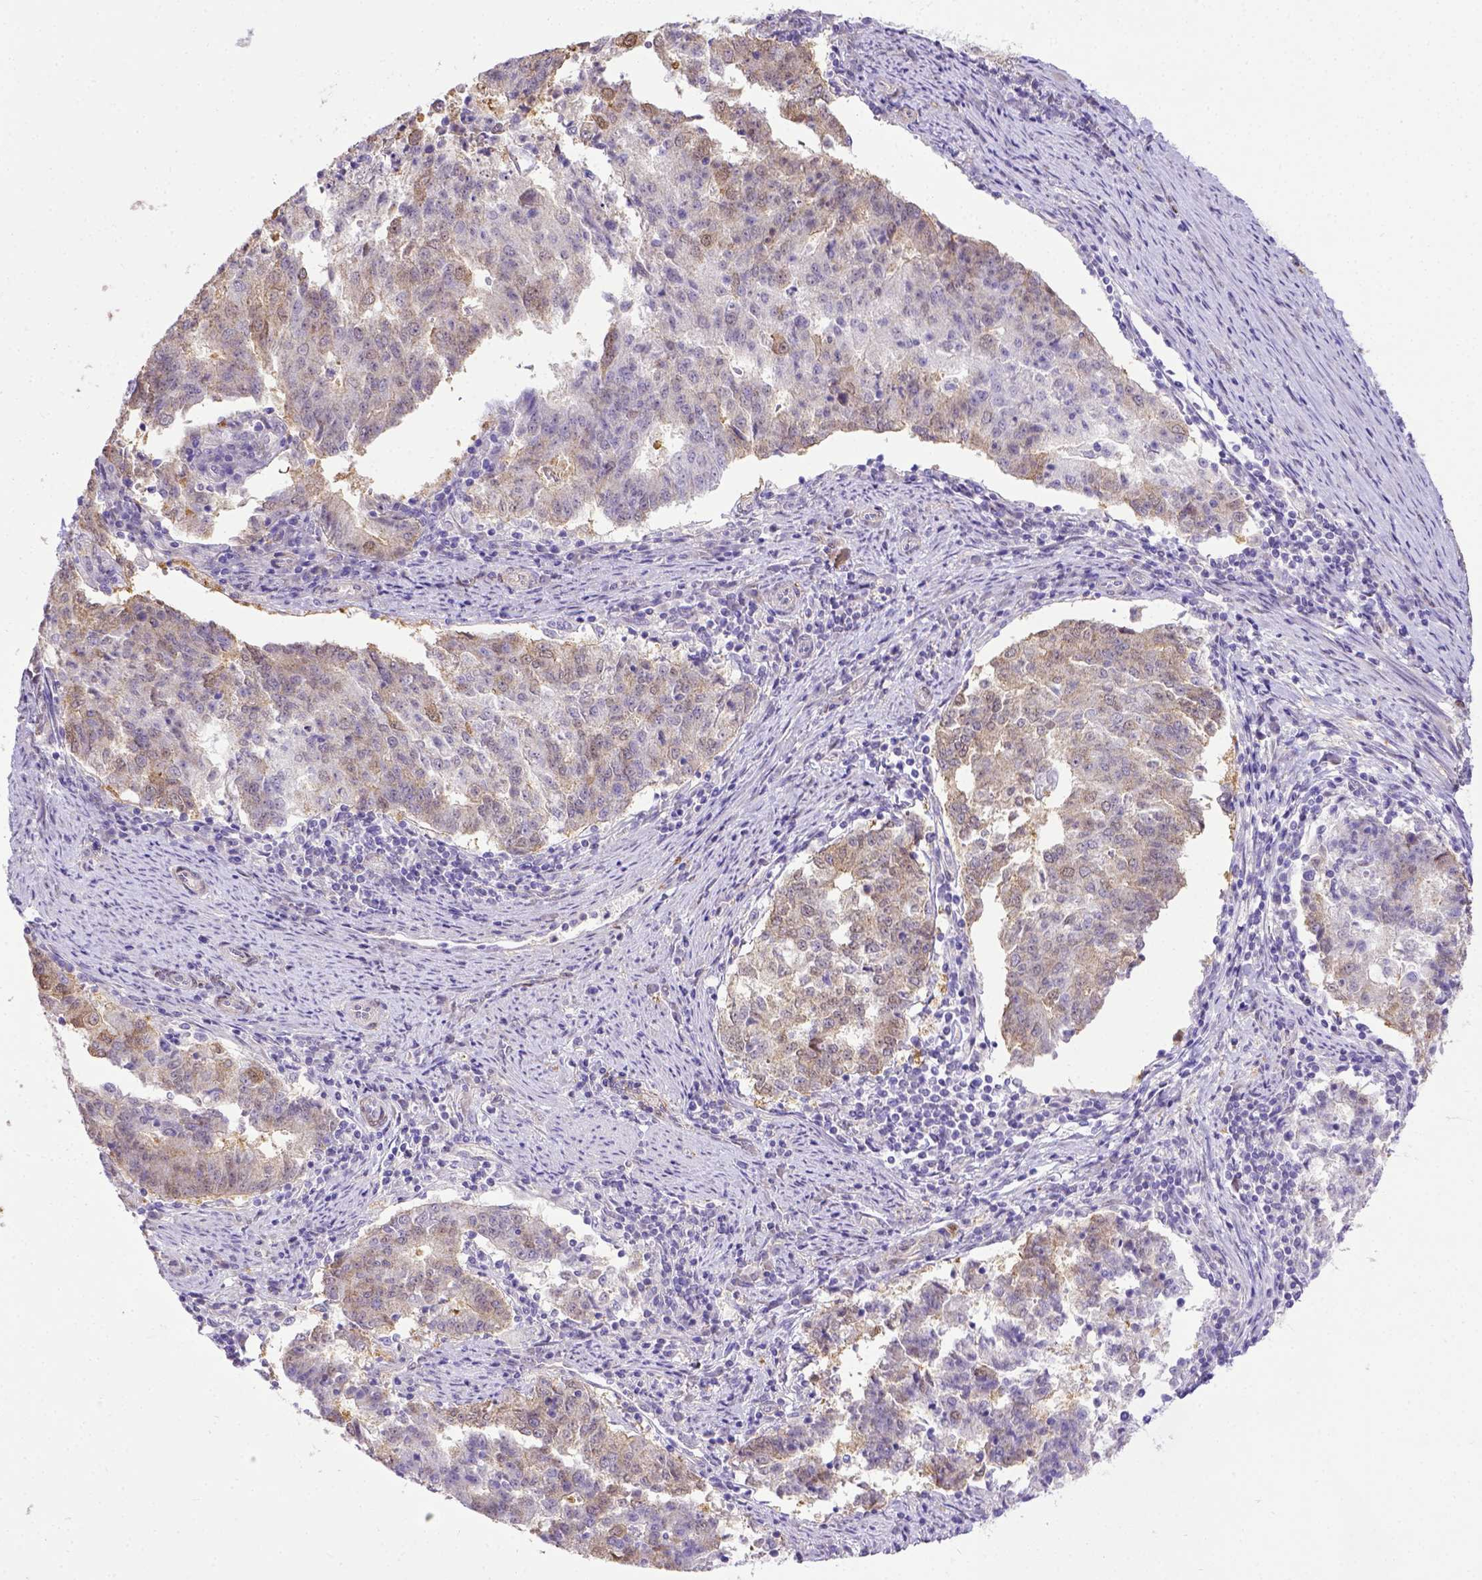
{"staining": {"intensity": "weak", "quantity": "25%-75%", "location": "cytoplasmic/membranous"}, "tissue": "endometrial cancer", "cell_type": "Tumor cells", "image_type": "cancer", "snomed": [{"axis": "morphology", "description": "Adenocarcinoma, NOS"}, {"axis": "topography", "description": "Endometrium"}], "caption": "DAB immunohistochemical staining of endometrial cancer (adenocarcinoma) shows weak cytoplasmic/membranous protein positivity in about 25%-75% of tumor cells.", "gene": "BTN1A1", "patient": {"sex": "female", "age": 82}}